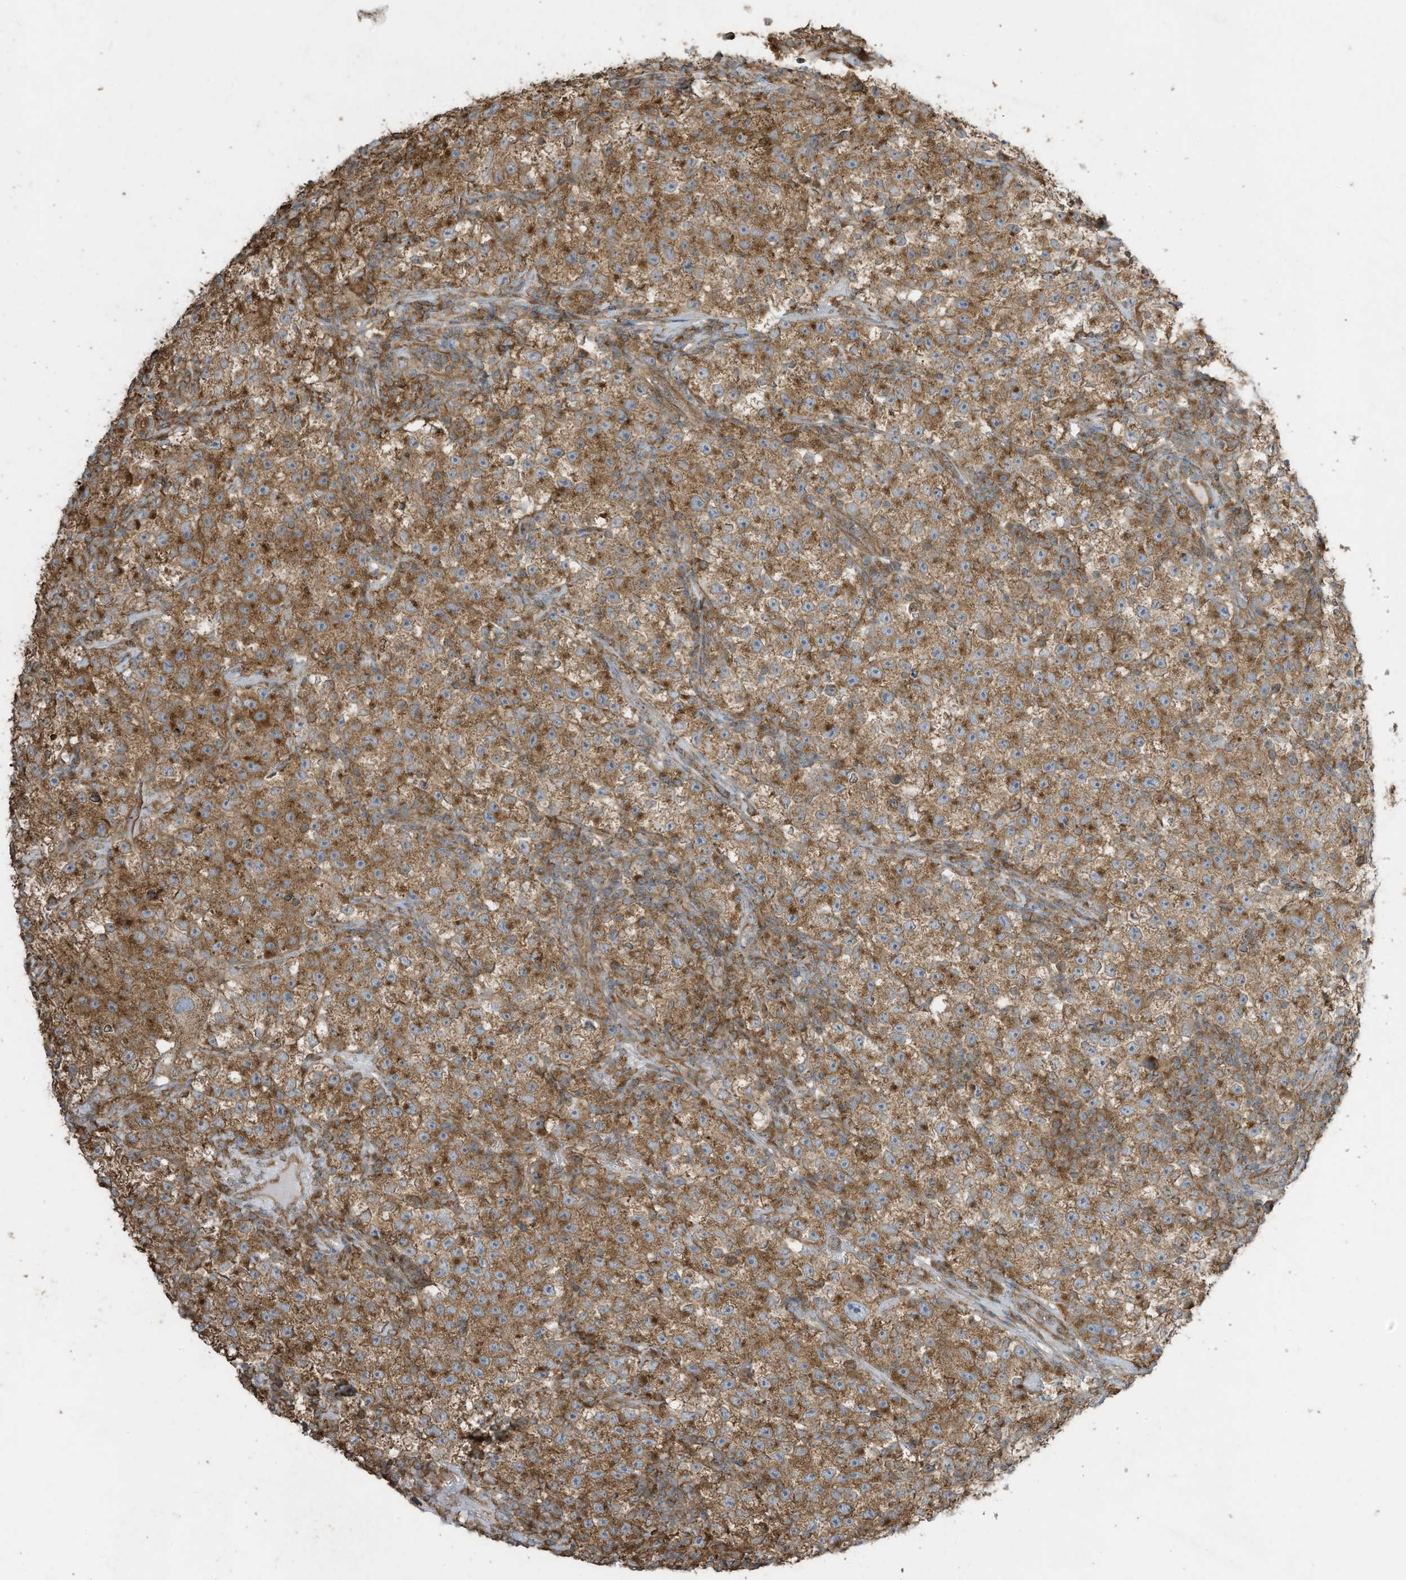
{"staining": {"intensity": "moderate", "quantity": ">75%", "location": "cytoplasmic/membranous"}, "tissue": "testis cancer", "cell_type": "Tumor cells", "image_type": "cancer", "snomed": [{"axis": "morphology", "description": "Seminoma, NOS"}, {"axis": "topography", "description": "Testis"}], "caption": "Moderate cytoplasmic/membranous expression for a protein is seen in about >75% of tumor cells of seminoma (testis) using IHC.", "gene": "CGAS", "patient": {"sex": "male", "age": 22}}